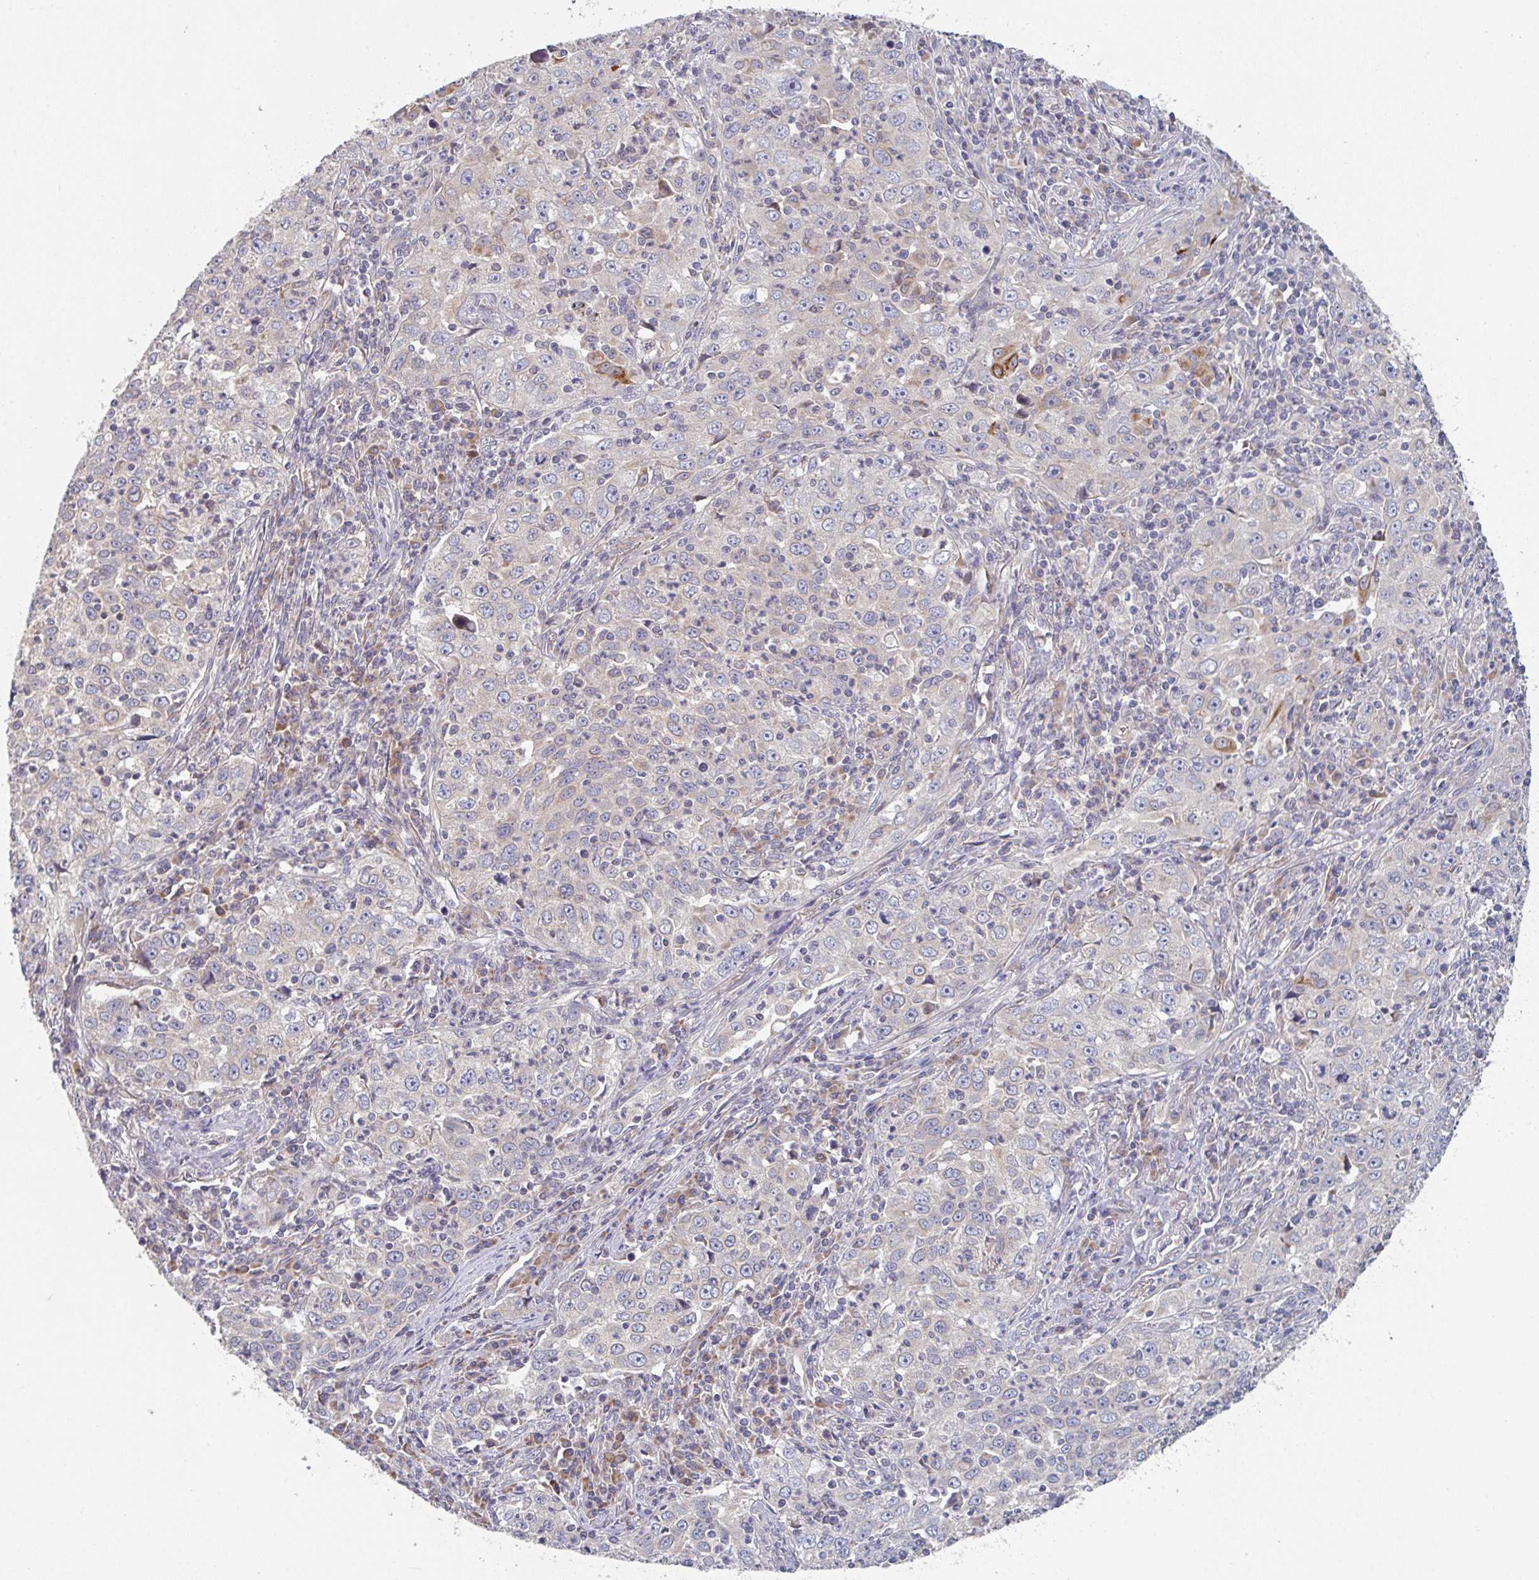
{"staining": {"intensity": "moderate", "quantity": "<25%", "location": "cytoplasmic/membranous"}, "tissue": "lung cancer", "cell_type": "Tumor cells", "image_type": "cancer", "snomed": [{"axis": "morphology", "description": "Squamous cell carcinoma, NOS"}, {"axis": "topography", "description": "Lung"}], "caption": "This is a photomicrograph of immunohistochemistry staining of lung cancer (squamous cell carcinoma), which shows moderate expression in the cytoplasmic/membranous of tumor cells.", "gene": "ELOVL1", "patient": {"sex": "male", "age": 71}}